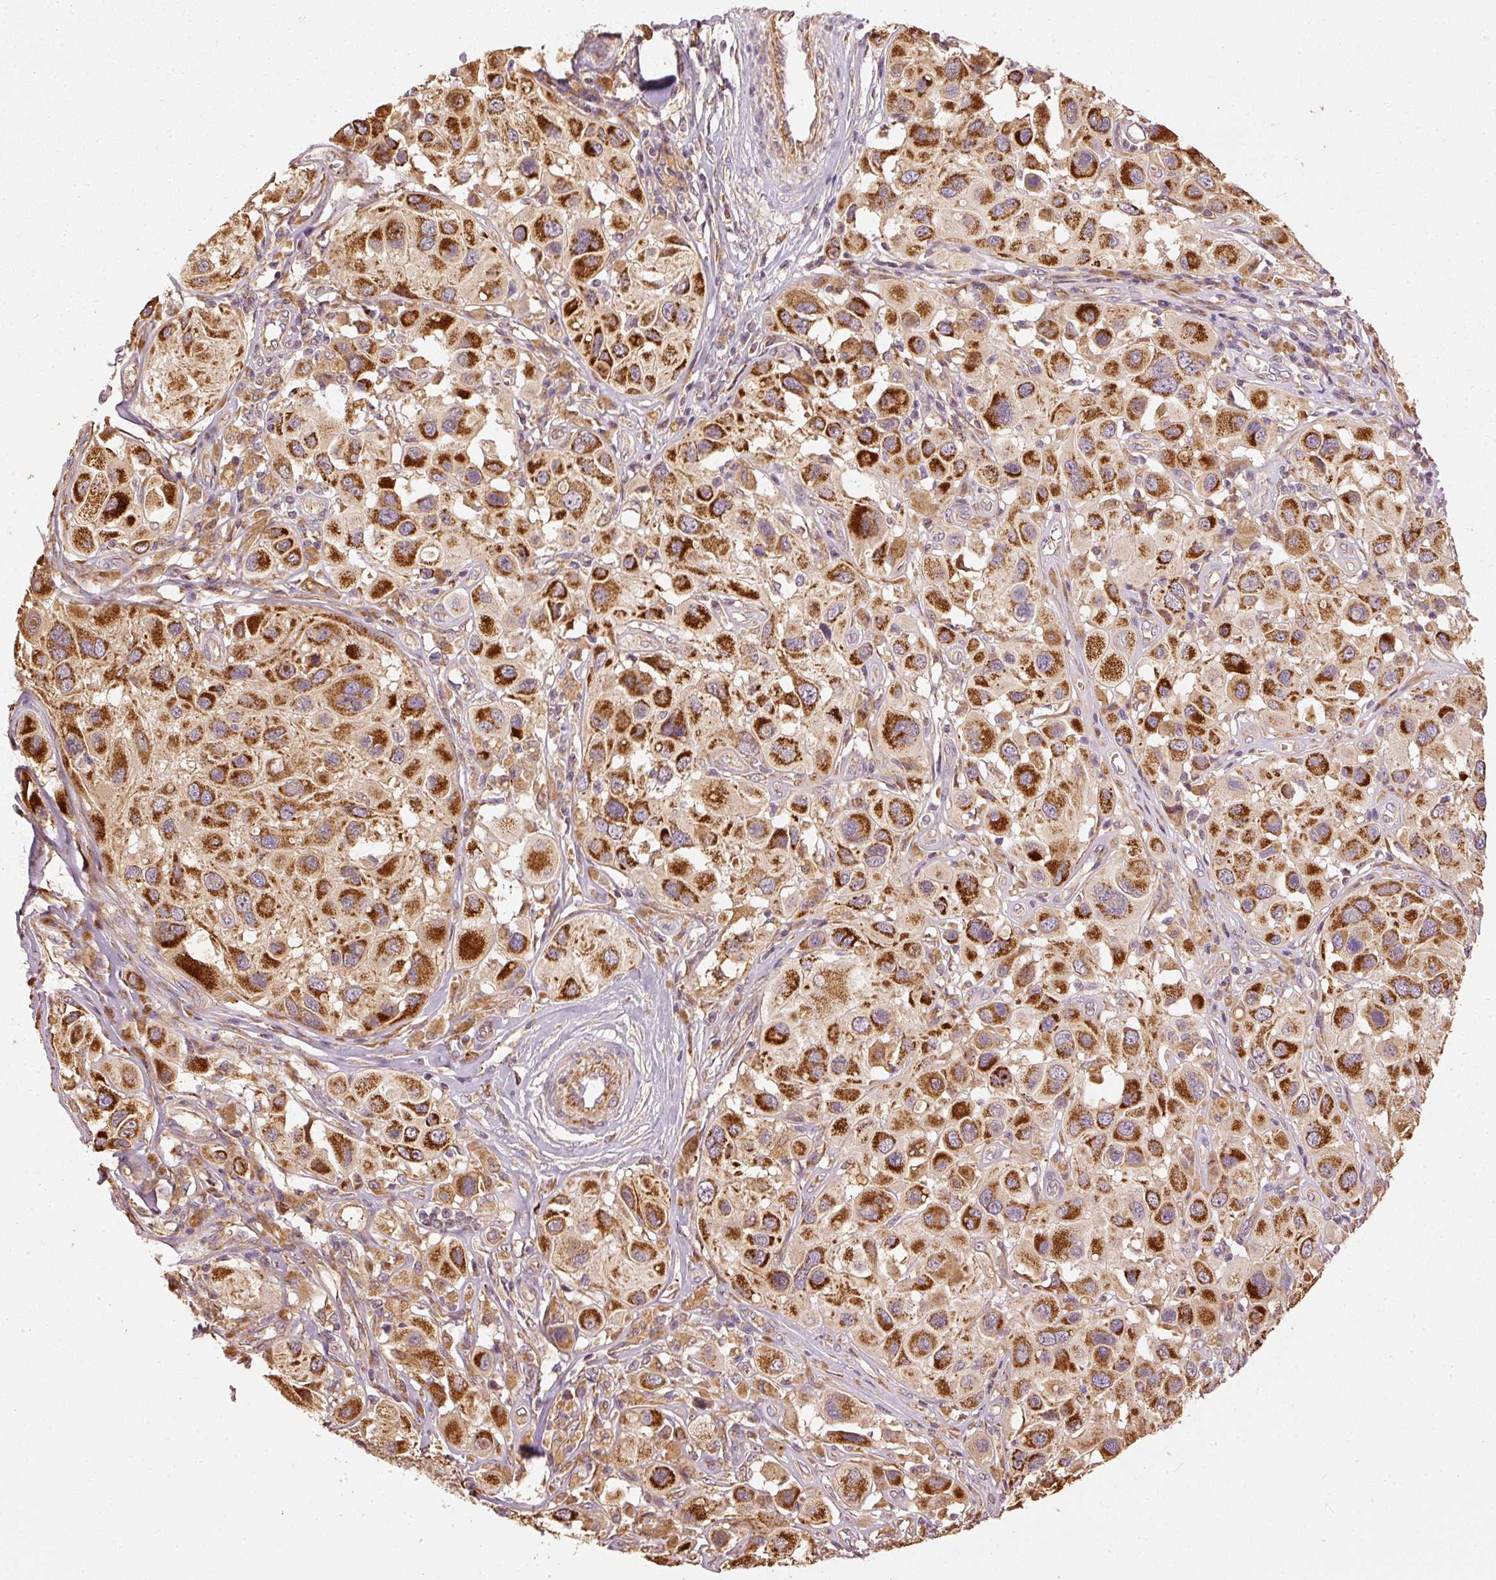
{"staining": {"intensity": "strong", "quantity": ">75%", "location": "cytoplasmic/membranous"}, "tissue": "melanoma", "cell_type": "Tumor cells", "image_type": "cancer", "snomed": [{"axis": "morphology", "description": "Malignant melanoma, Metastatic site"}, {"axis": "topography", "description": "Skin"}], "caption": "Malignant melanoma (metastatic site) tissue exhibits strong cytoplasmic/membranous expression in approximately >75% of tumor cells", "gene": "MTHFD1L", "patient": {"sex": "male", "age": 41}}